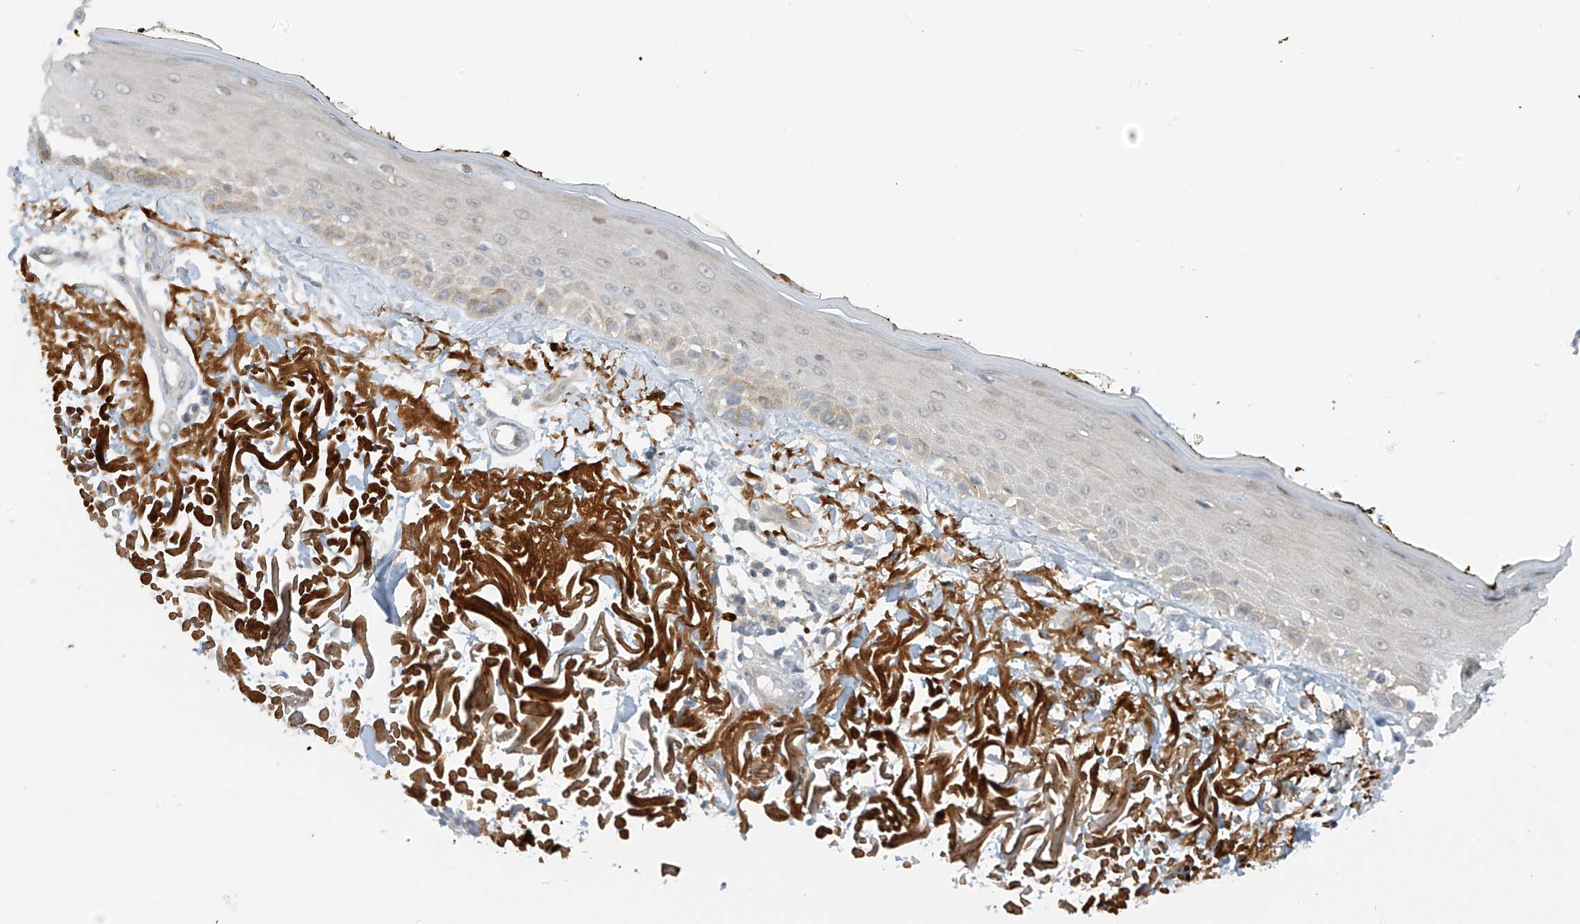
{"staining": {"intensity": "strong", "quantity": ">75%", "location": "cytoplasmic/membranous"}, "tissue": "skin", "cell_type": "Fibroblasts", "image_type": "normal", "snomed": [{"axis": "morphology", "description": "Normal tissue, NOS"}, {"axis": "topography", "description": "Skin"}, {"axis": "topography", "description": "Skeletal muscle"}], "caption": "Immunohistochemistry (IHC) (DAB) staining of benign human skin shows strong cytoplasmic/membranous protein positivity in approximately >75% of fibroblasts. (Brightfield microscopy of DAB IHC at high magnification).", "gene": "FSD1L", "patient": {"sex": "male", "age": 83}}